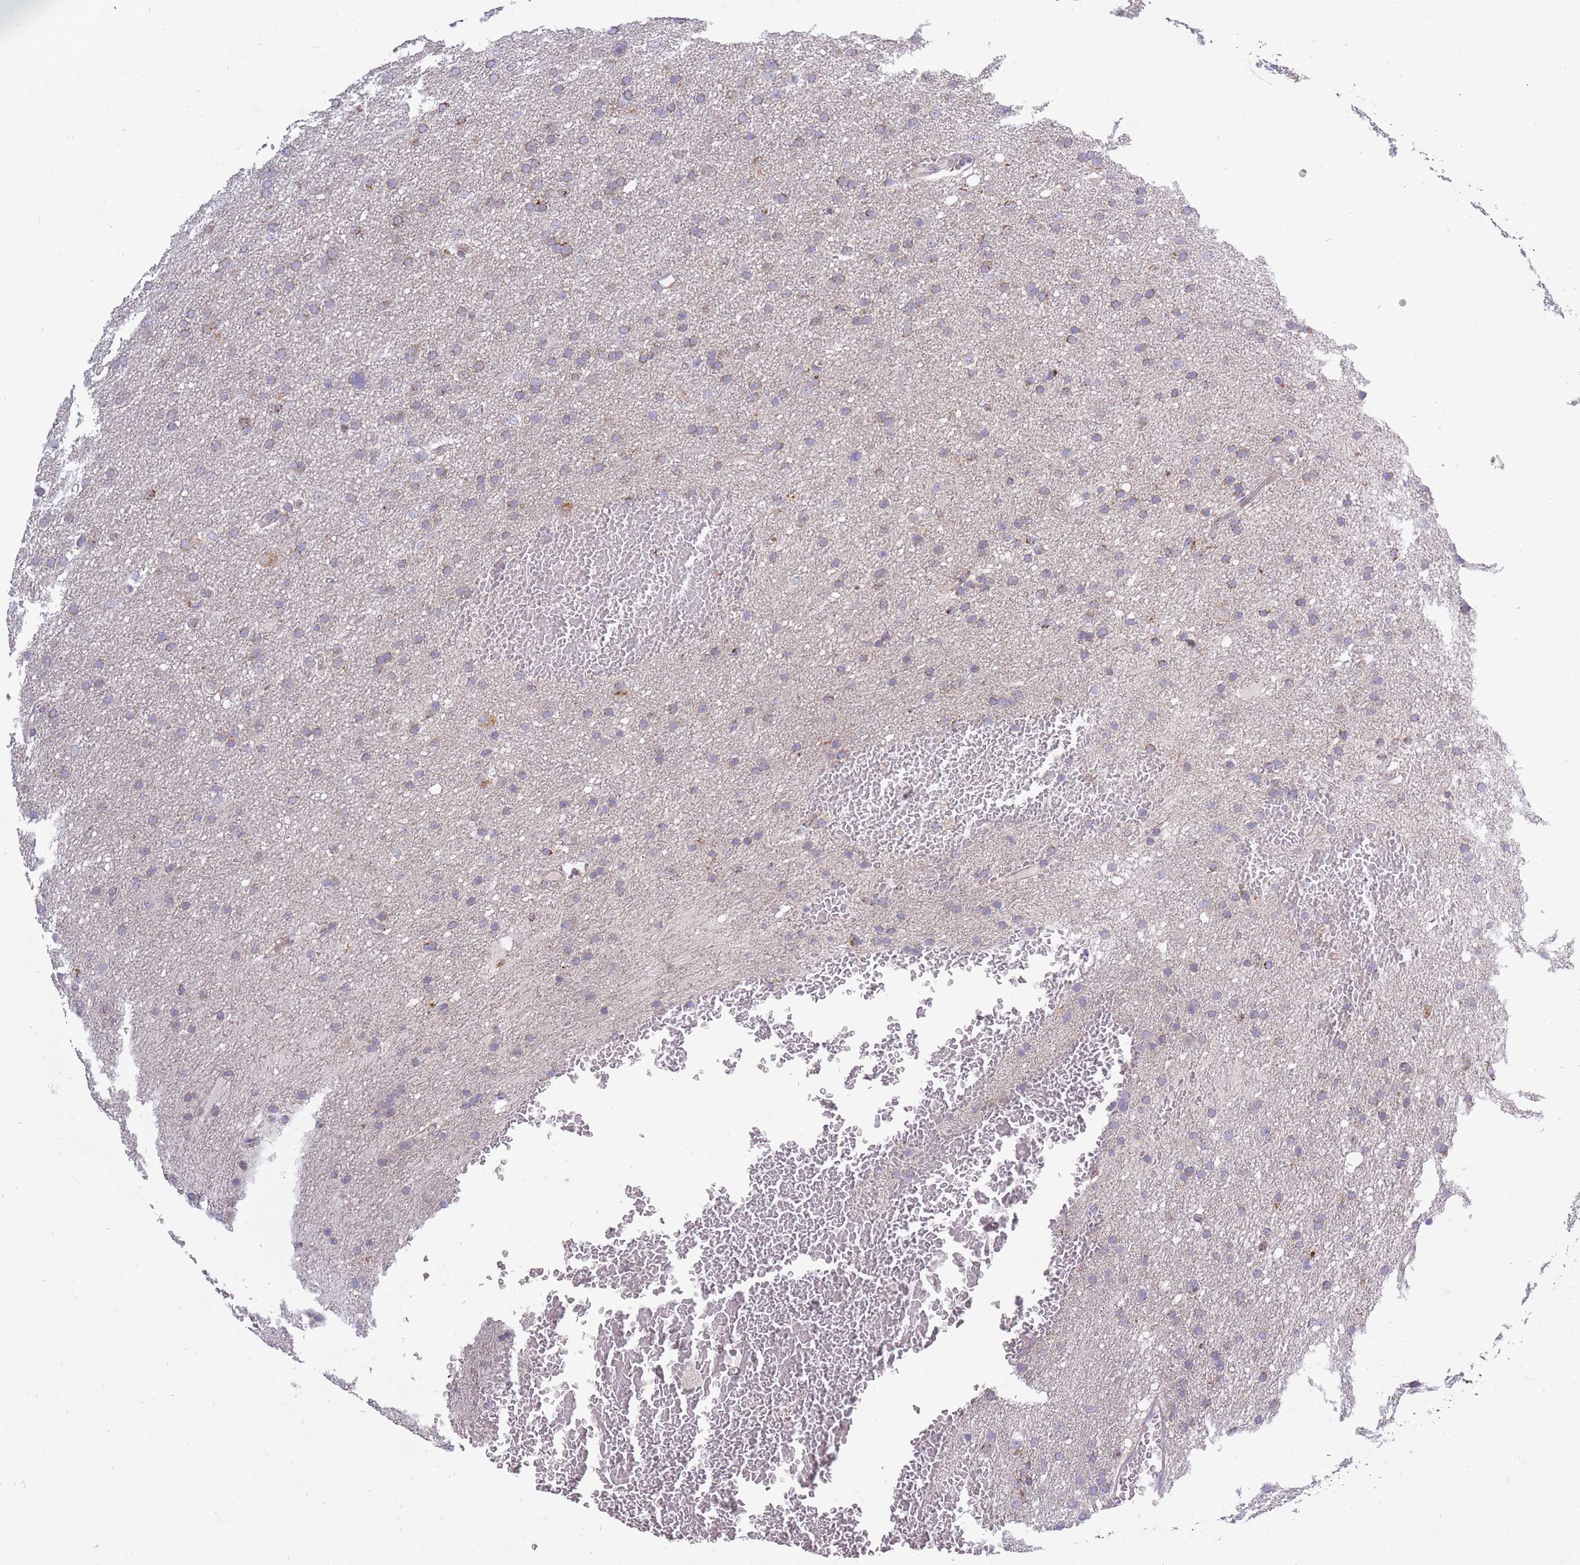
{"staining": {"intensity": "moderate", "quantity": "25%-75%", "location": "cytoplasmic/membranous"}, "tissue": "glioma", "cell_type": "Tumor cells", "image_type": "cancer", "snomed": [{"axis": "morphology", "description": "Glioma, malignant, High grade"}, {"axis": "topography", "description": "Cerebral cortex"}], "caption": "Protein staining of glioma tissue exhibits moderate cytoplasmic/membranous expression in about 25%-75% of tumor cells.", "gene": "ALKBH4", "patient": {"sex": "female", "age": 36}}